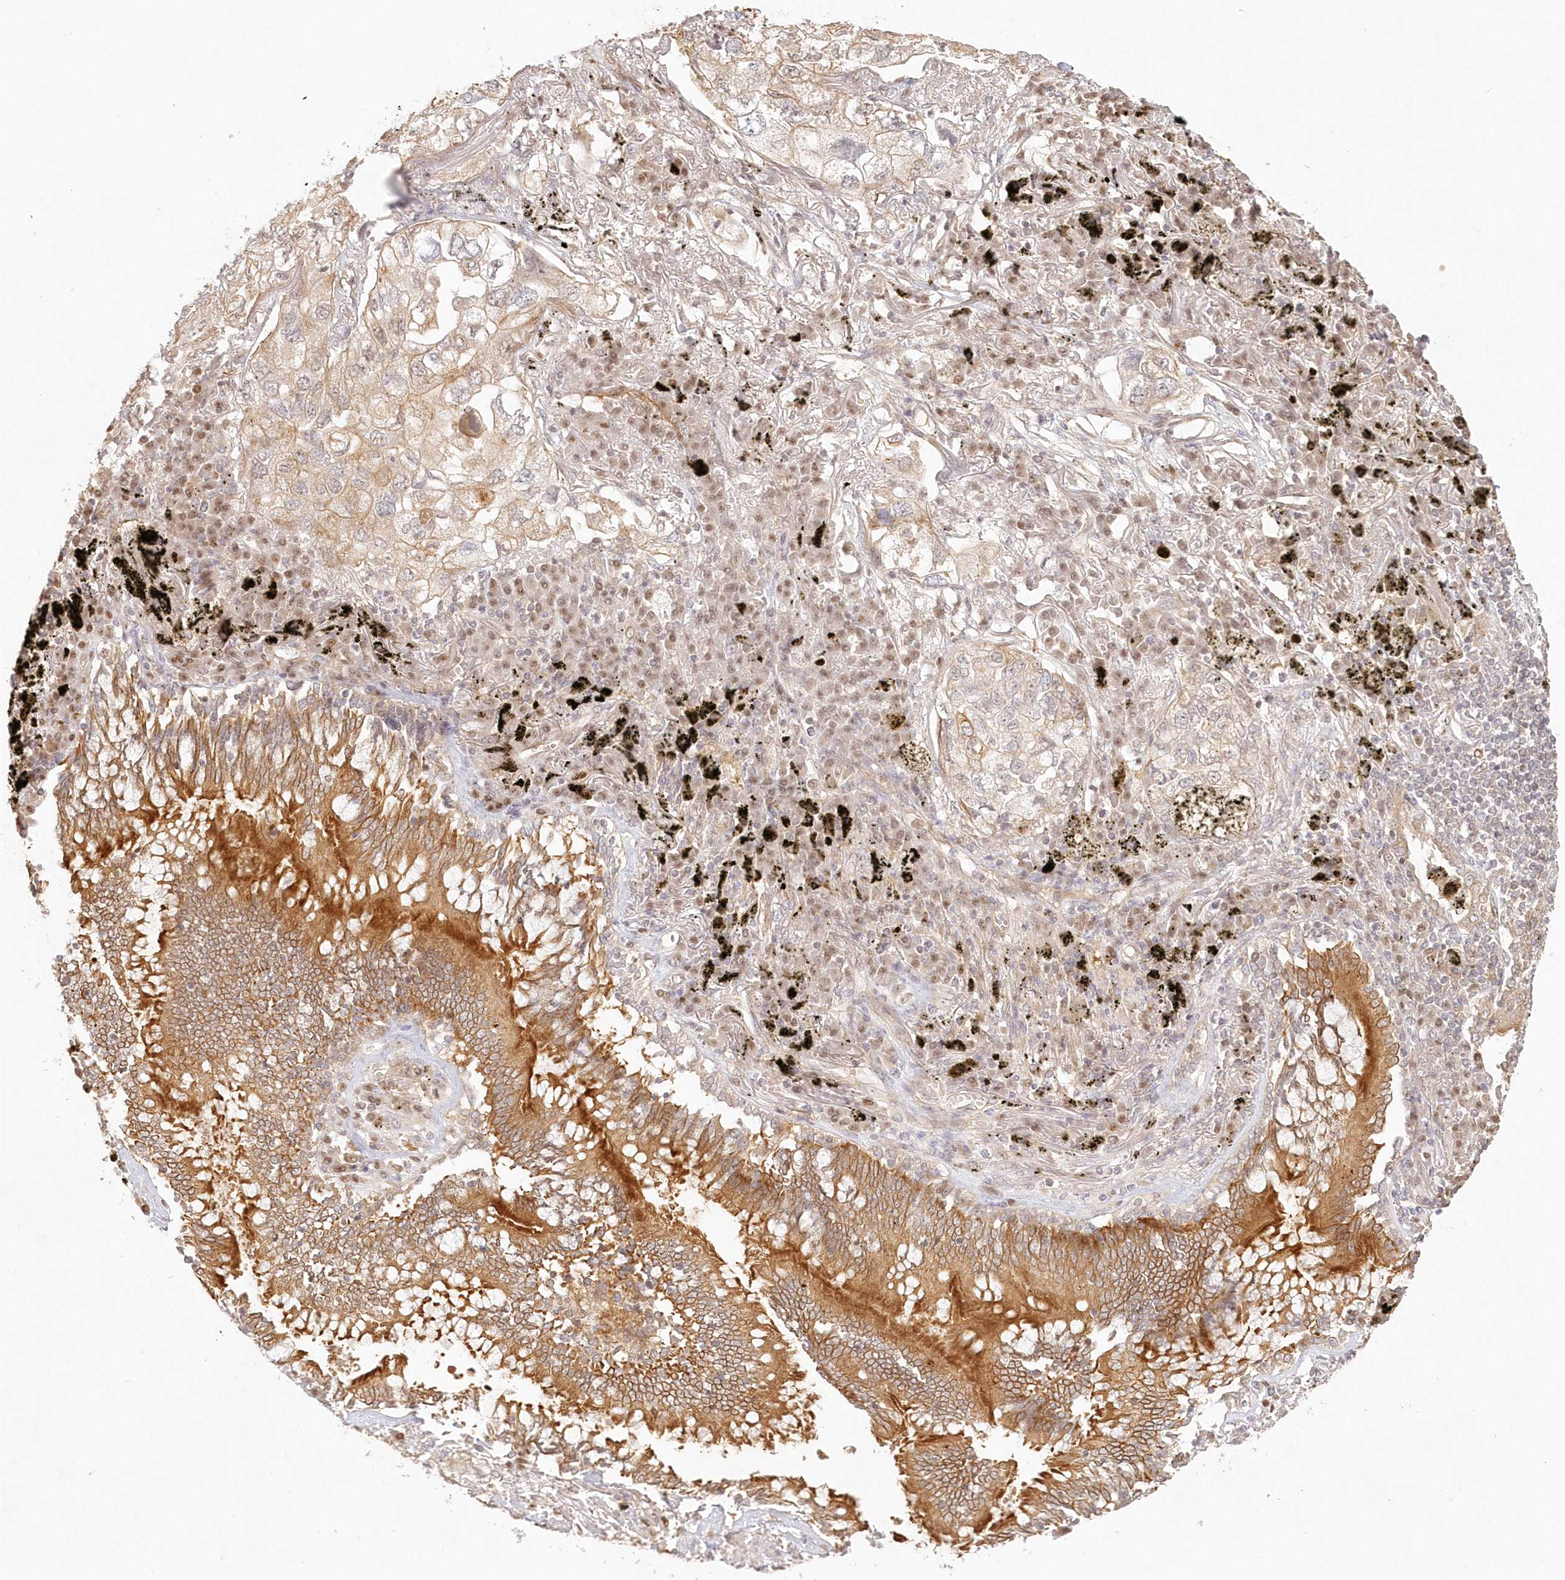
{"staining": {"intensity": "weak", "quantity": ">75%", "location": "cytoplasmic/membranous"}, "tissue": "lung cancer", "cell_type": "Tumor cells", "image_type": "cancer", "snomed": [{"axis": "morphology", "description": "Adenocarcinoma, NOS"}, {"axis": "topography", "description": "Lung"}], "caption": "Protein staining of adenocarcinoma (lung) tissue displays weak cytoplasmic/membranous staining in about >75% of tumor cells.", "gene": "KIAA0232", "patient": {"sex": "male", "age": 65}}